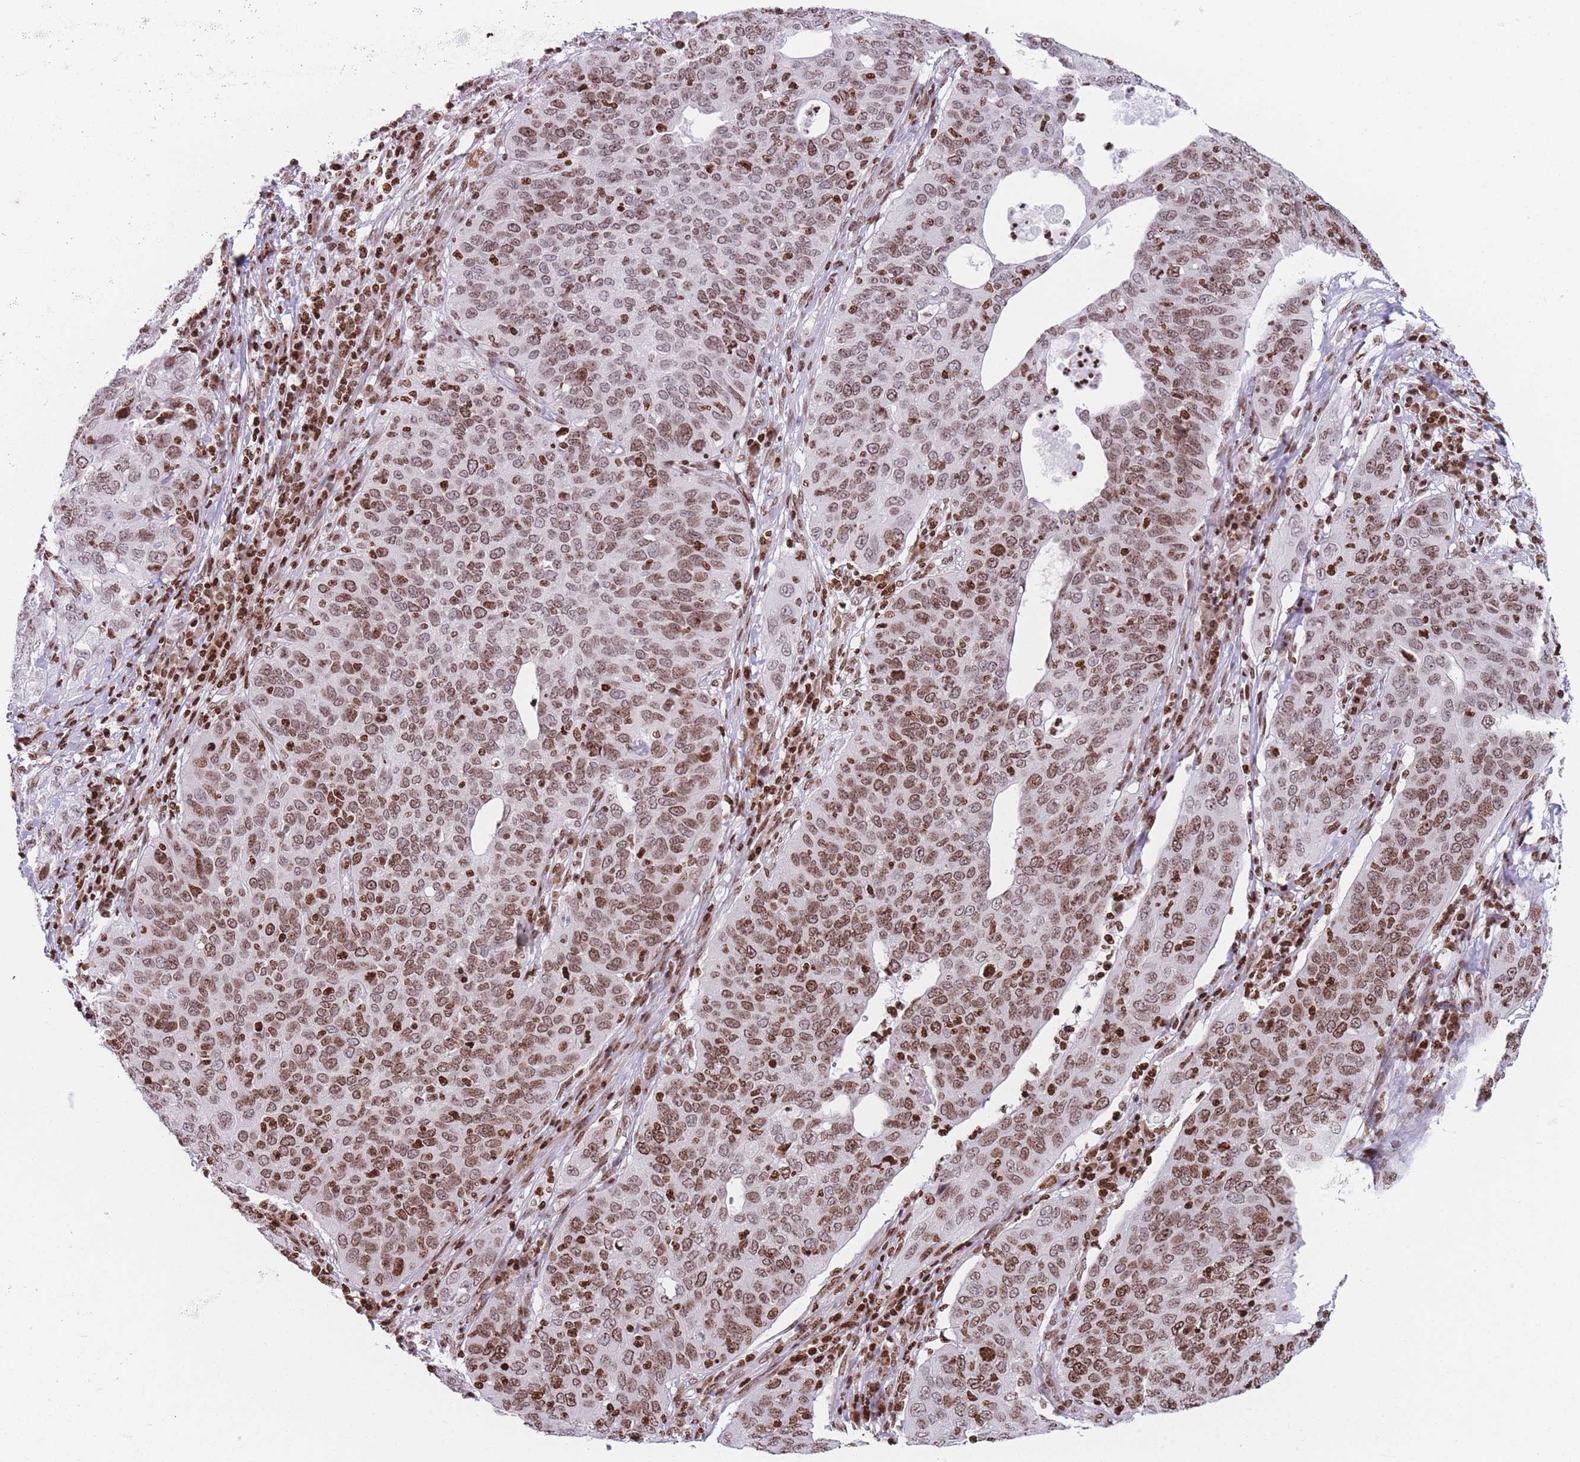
{"staining": {"intensity": "moderate", "quantity": ">75%", "location": "nuclear"}, "tissue": "cervical cancer", "cell_type": "Tumor cells", "image_type": "cancer", "snomed": [{"axis": "morphology", "description": "Squamous cell carcinoma, NOS"}, {"axis": "topography", "description": "Cervix"}], "caption": "IHC image of neoplastic tissue: cervical cancer stained using IHC shows medium levels of moderate protein expression localized specifically in the nuclear of tumor cells, appearing as a nuclear brown color.", "gene": "AK9", "patient": {"sex": "female", "age": 36}}